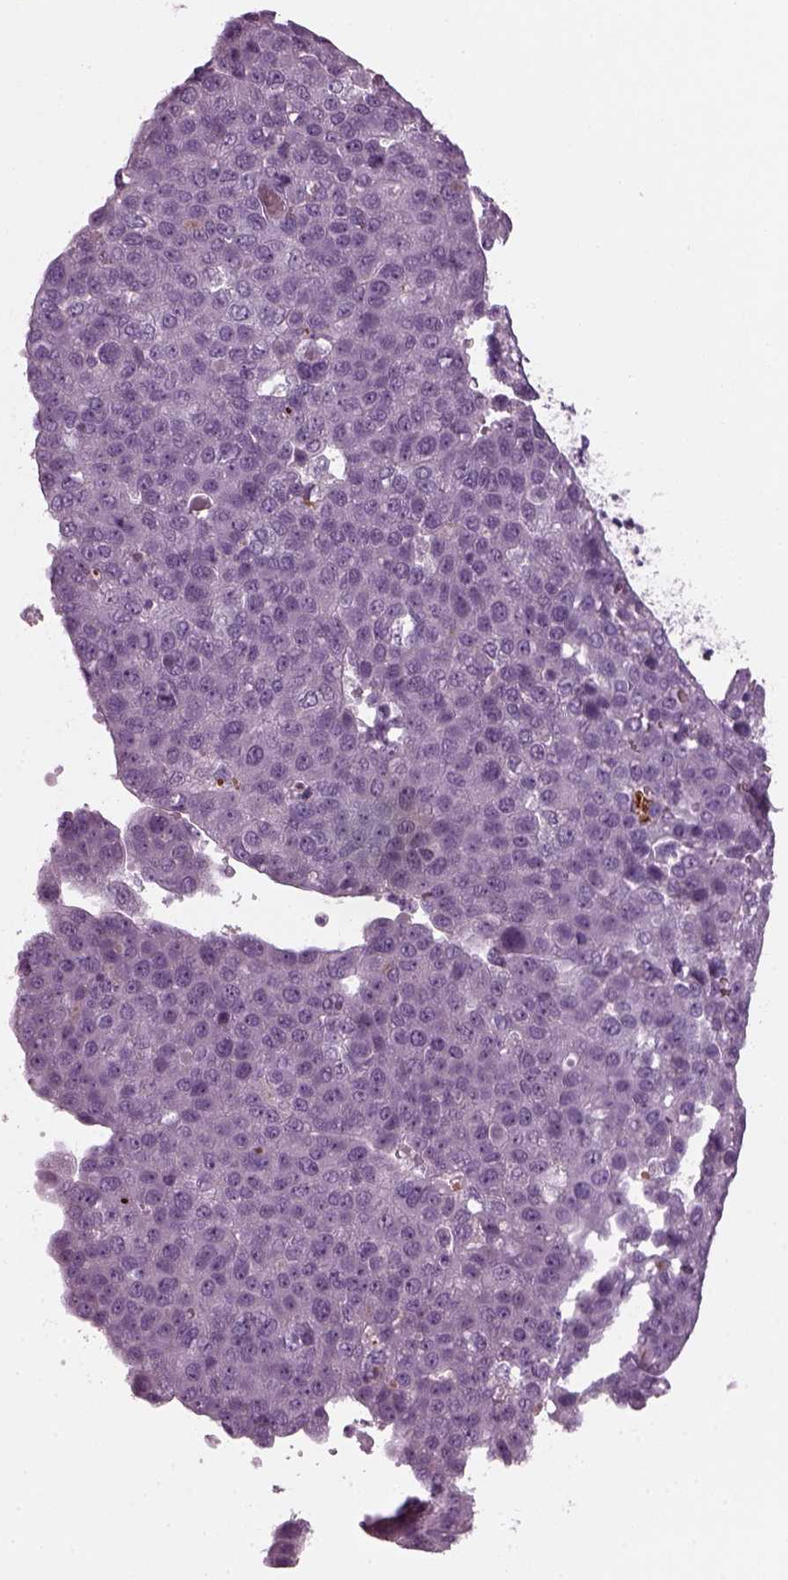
{"staining": {"intensity": "negative", "quantity": "none", "location": "none"}, "tissue": "pancreatic cancer", "cell_type": "Tumor cells", "image_type": "cancer", "snomed": [{"axis": "morphology", "description": "Adenocarcinoma, NOS"}, {"axis": "topography", "description": "Pancreas"}], "caption": "IHC photomicrograph of adenocarcinoma (pancreatic) stained for a protein (brown), which shows no positivity in tumor cells.", "gene": "DPYSL5", "patient": {"sex": "female", "age": 61}}